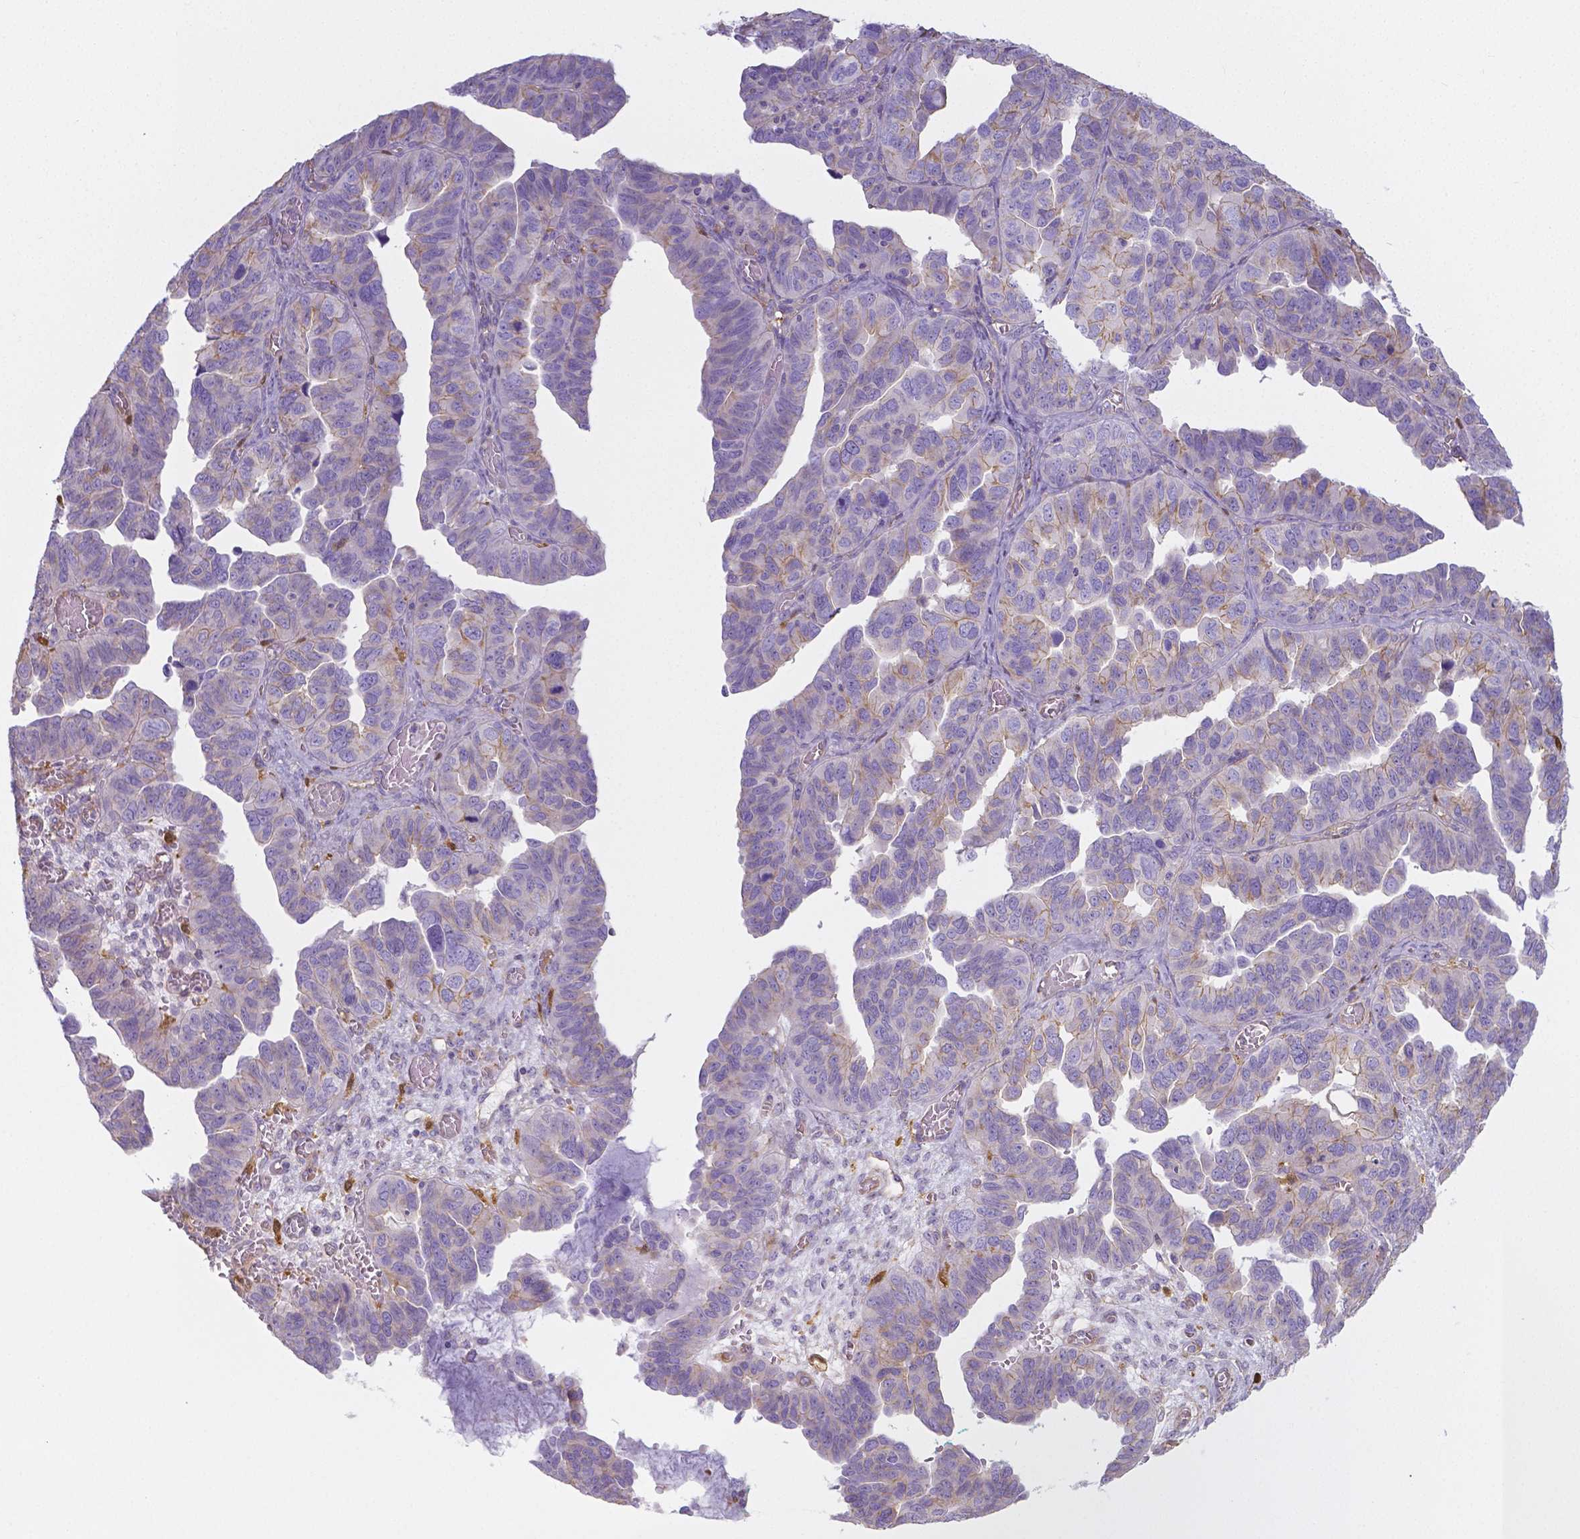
{"staining": {"intensity": "weak", "quantity": "<25%", "location": "cytoplasmic/membranous"}, "tissue": "ovarian cancer", "cell_type": "Tumor cells", "image_type": "cancer", "snomed": [{"axis": "morphology", "description": "Cystadenocarcinoma, serous, NOS"}, {"axis": "topography", "description": "Ovary"}], "caption": "The image displays no staining of tumor cells in ovarian cancer (serous cystadenocarcinoma). (DAB immunohistochemistry (IHC), high magnification).", "gene": "CRMP1", "patient": {"sex": "female", "age": 64}}